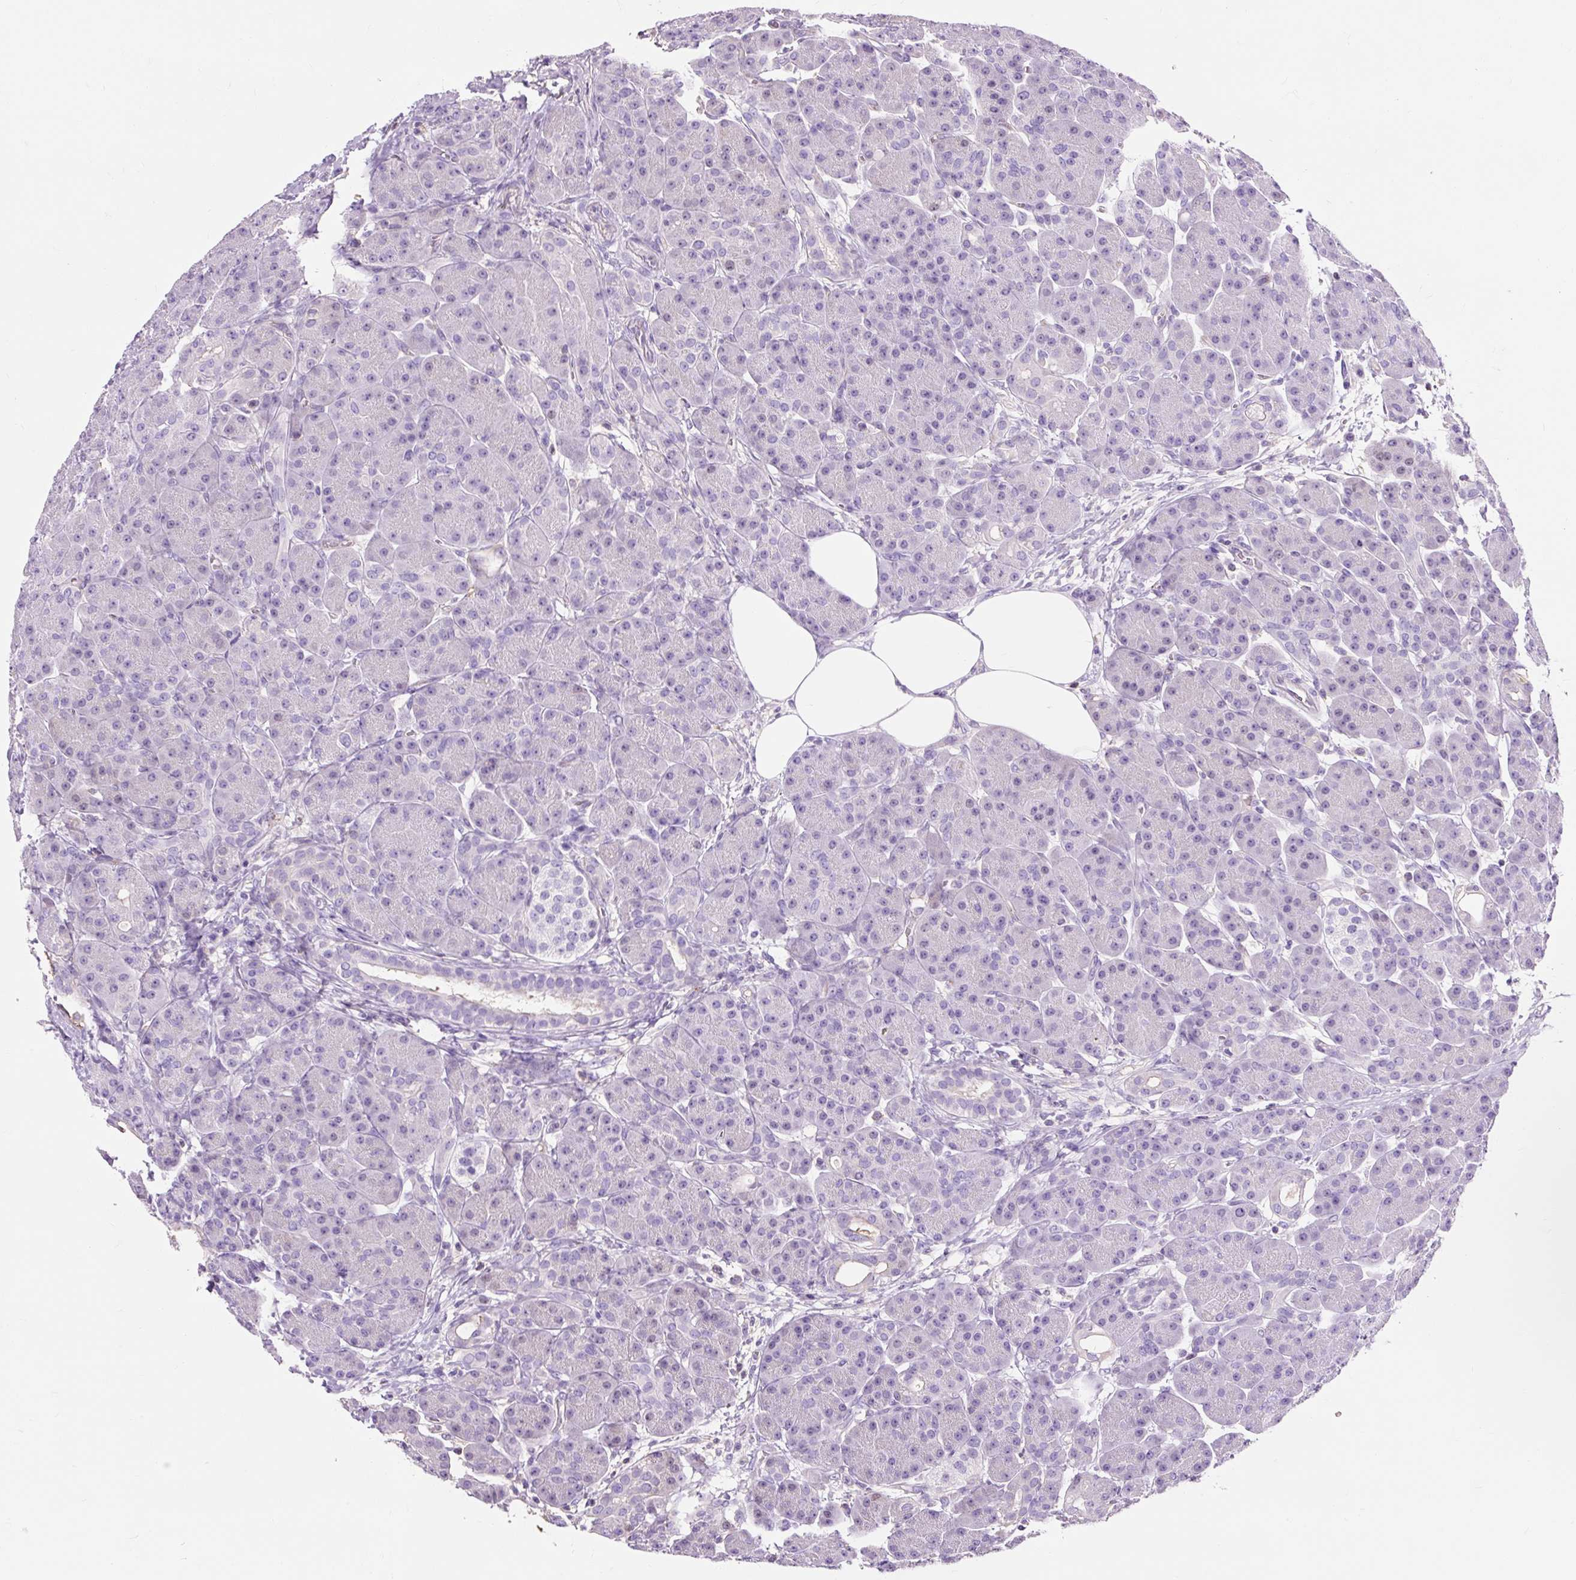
{"staining": {"intensity": "moderate", "quantity": "<25%", "location": "nuclear"}, "tissue": "pancreas", "cell_type": "Exocrine glandular cells", "image_type": "normal", "snomed": [{"axis": "morphology", "description": "Normal tissue, NOS"}, {"axis": "topography", "description": "Pancreas"}], "caption": "Pancreas stained with a protein marker displays moderate staining in exocrine glandular cells.", "gene": "OR10A7", "patient": {"sex": "male", "age": 63}}